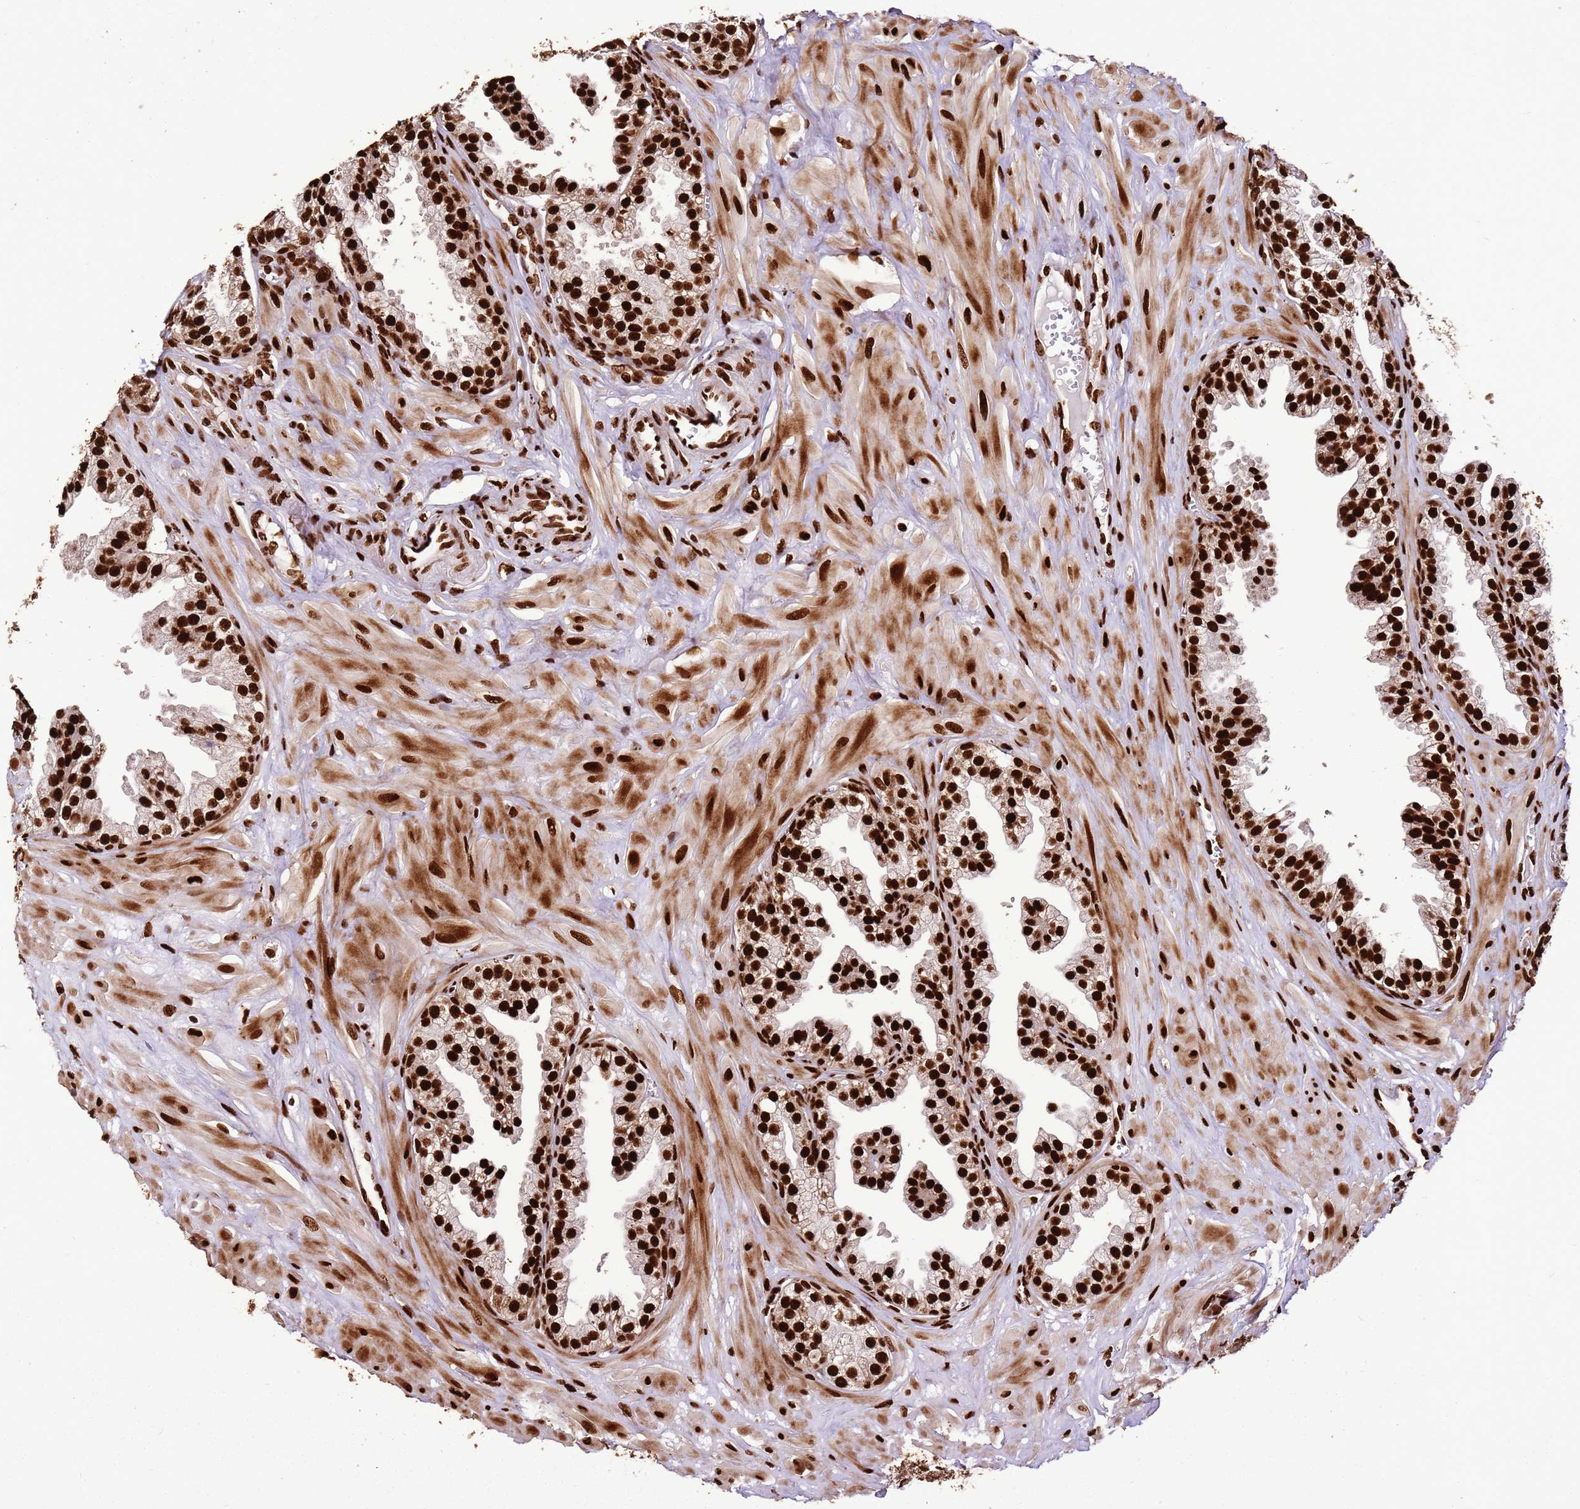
{"staining": {"intensity": "strong", "quantity": ">75%", "location": "nuclear"}, "tissue": "prostate", "cell_type": "Glandular cells", "image_type": "normal", "snomed": [{"axis": "morphology", "description": "Normal tissue, NOS"}, {"axis": "topography", "description": "Prostate"}, {"axis": "topography", "description": "Peripheral nerve tissue"}], "caption": "This is a histology image of immunohistochemistry (IHC) staining of normal prostate, which shows strong expression in the nuclear of glandular cells.", "gene": "HNRNPAB", "patient": {"sex": "male", "age": 55}}